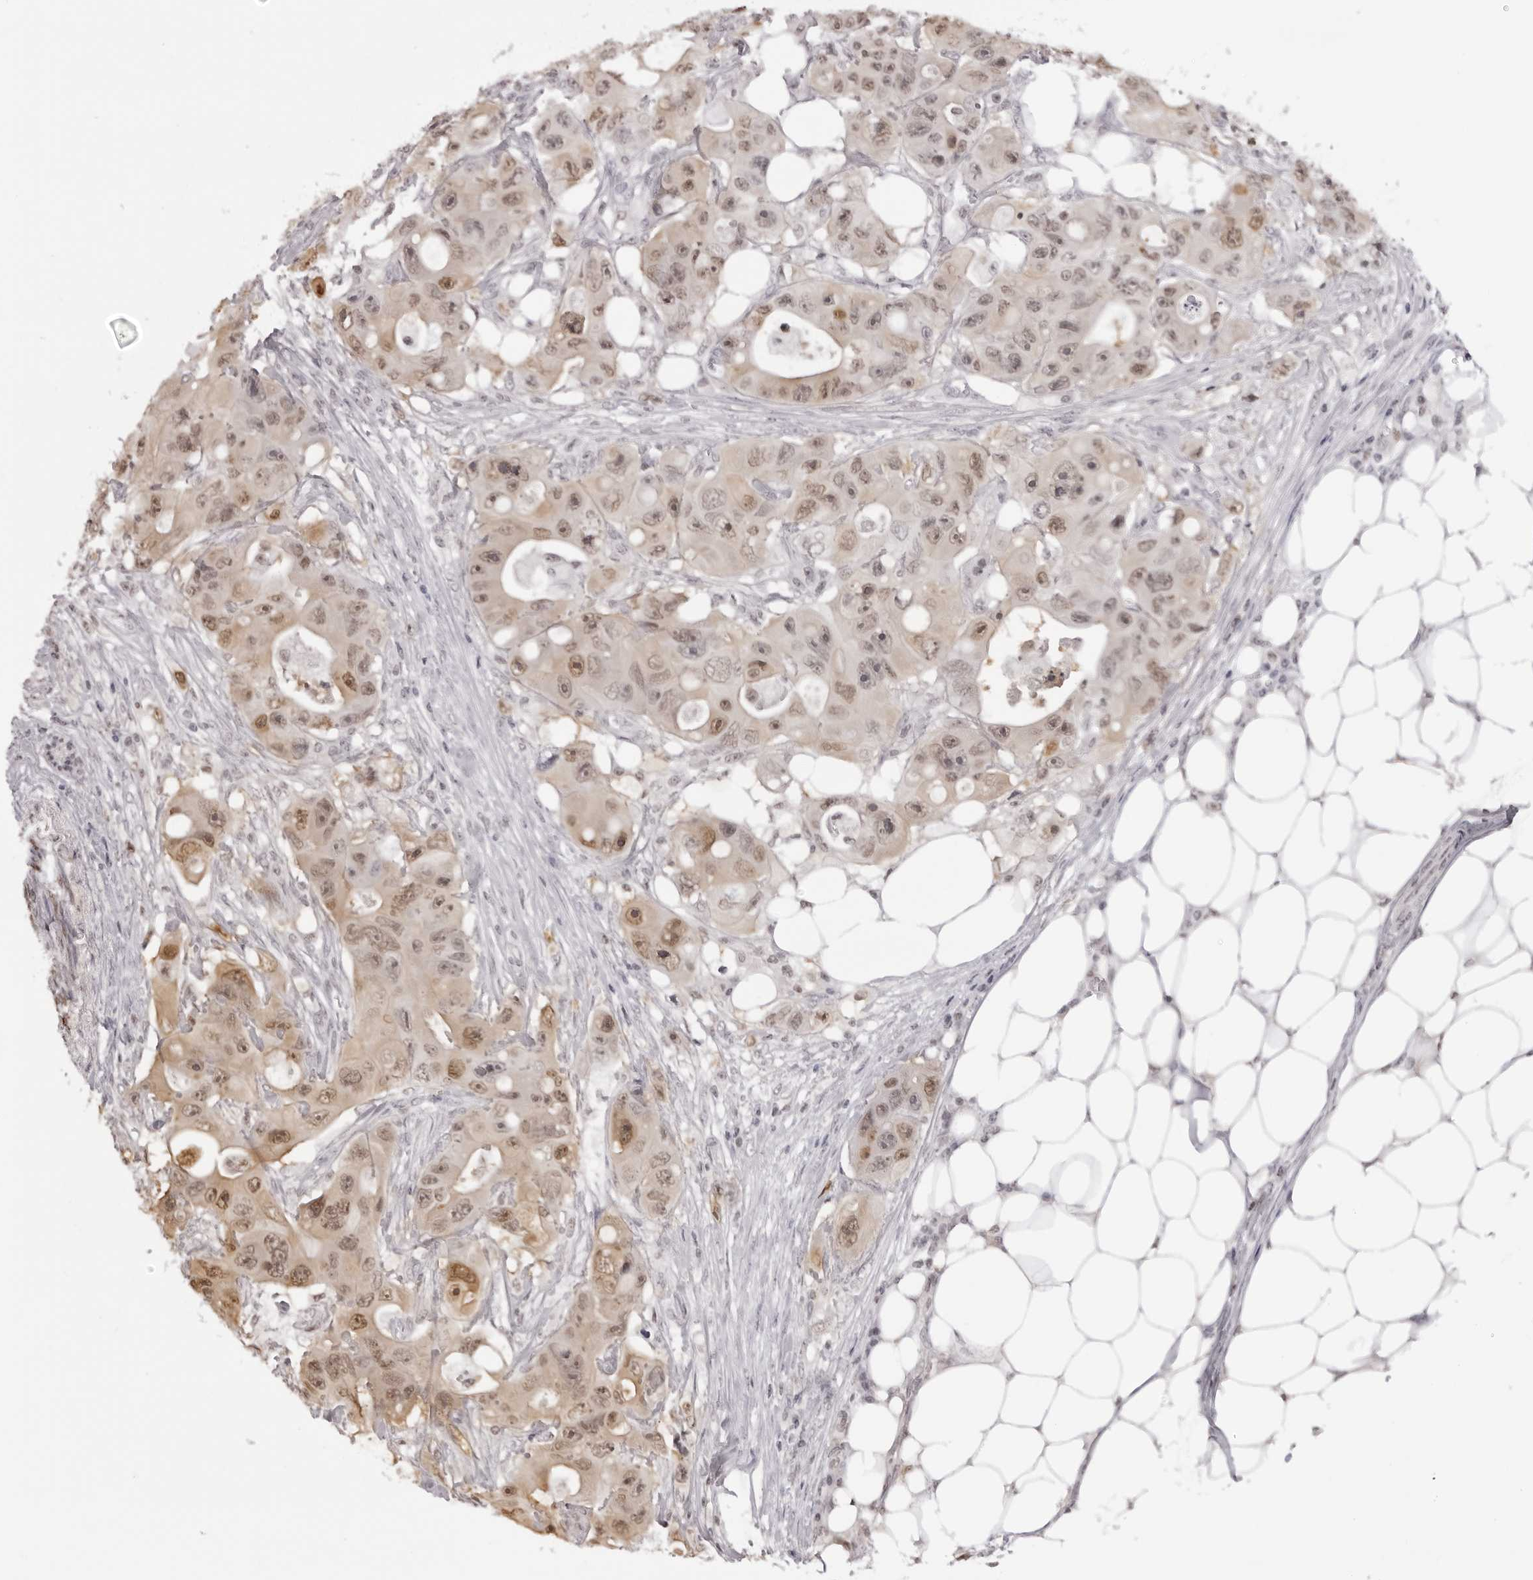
{"staining": {"intensity": "moderate", "quantity": ">75%", "location": "nuclear"}, "tissue": "colorectal cancer", "cell_type": "Tumor cells", "image_type": "cancer", "snomed": [{"axis": "morphology", "description": "Adenocarcinoma, NOS"}, {"axis": "topography", "description": "Colon"}], "caption": "A medium amount of moderate nuclear staining is identified in approximately >75% of tumor cells in colorectal adenocarcinoma tissue. (IHC, brightfield microscopy, high magnification).", "gene": "HSPA4", "patient": {"sex": "female", "age": 46}}